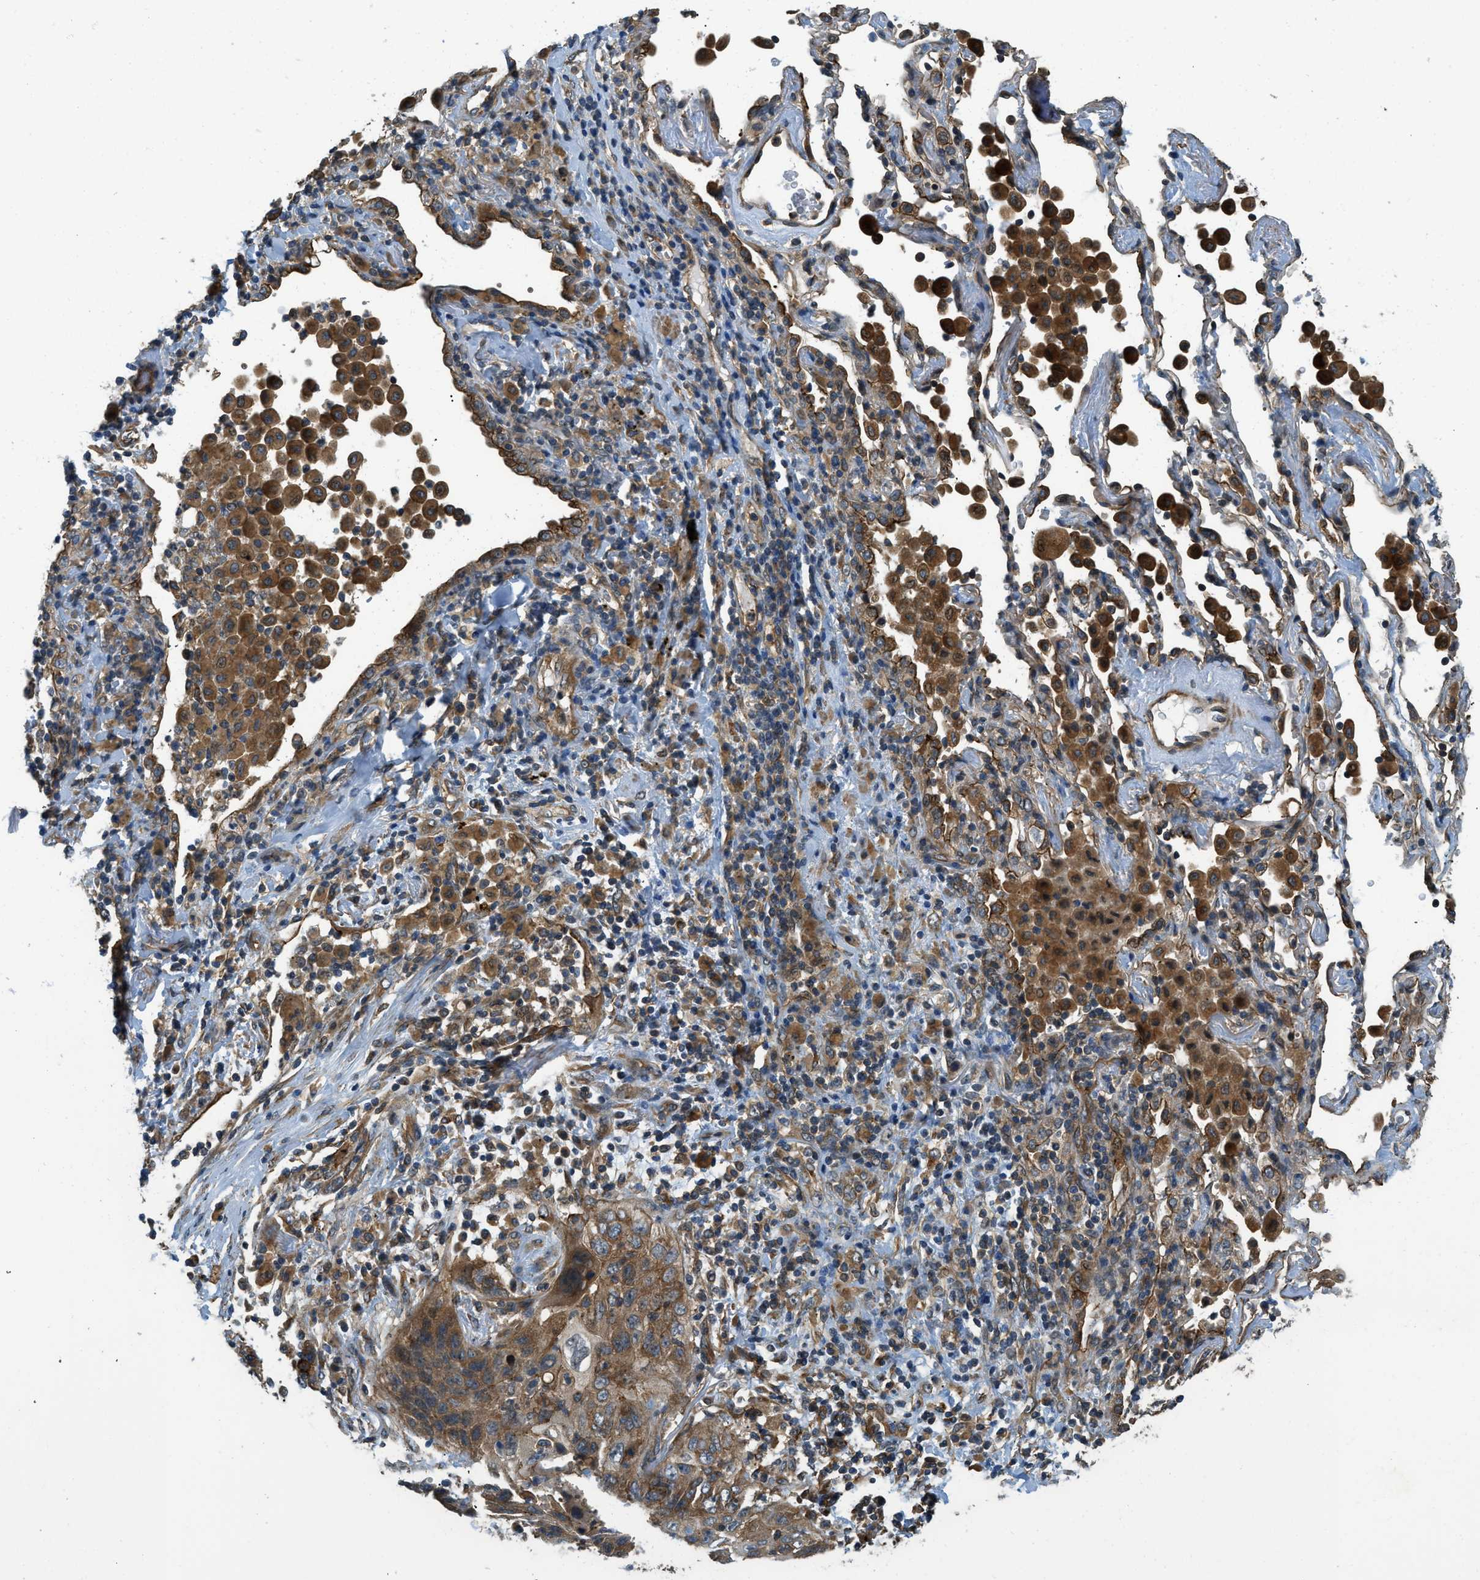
{"staining": {"intensity": "moderate", "quantity": ">75%", "location": "cytoplasmic/membranous"}, "tissue": "lung cancer", "cell_type": "Tumor cells", "image_type": "cancer", "snomed": [{"axis": "morphology", "description": "Squamous cell carcinoma, NOS"}, {"axis": "topography", "description": "Lung"}], "caption": "Lung cancer stained for a protein demonstrates moderate cytoplasmic/membranous positivity in tumor cells. (DAB (3,3'-diaminobenzidine) IHC, brown staining for protein, blue staining for nuclei).", "gene": "CGN", "patient": {"sex": "female", "age": 67}}